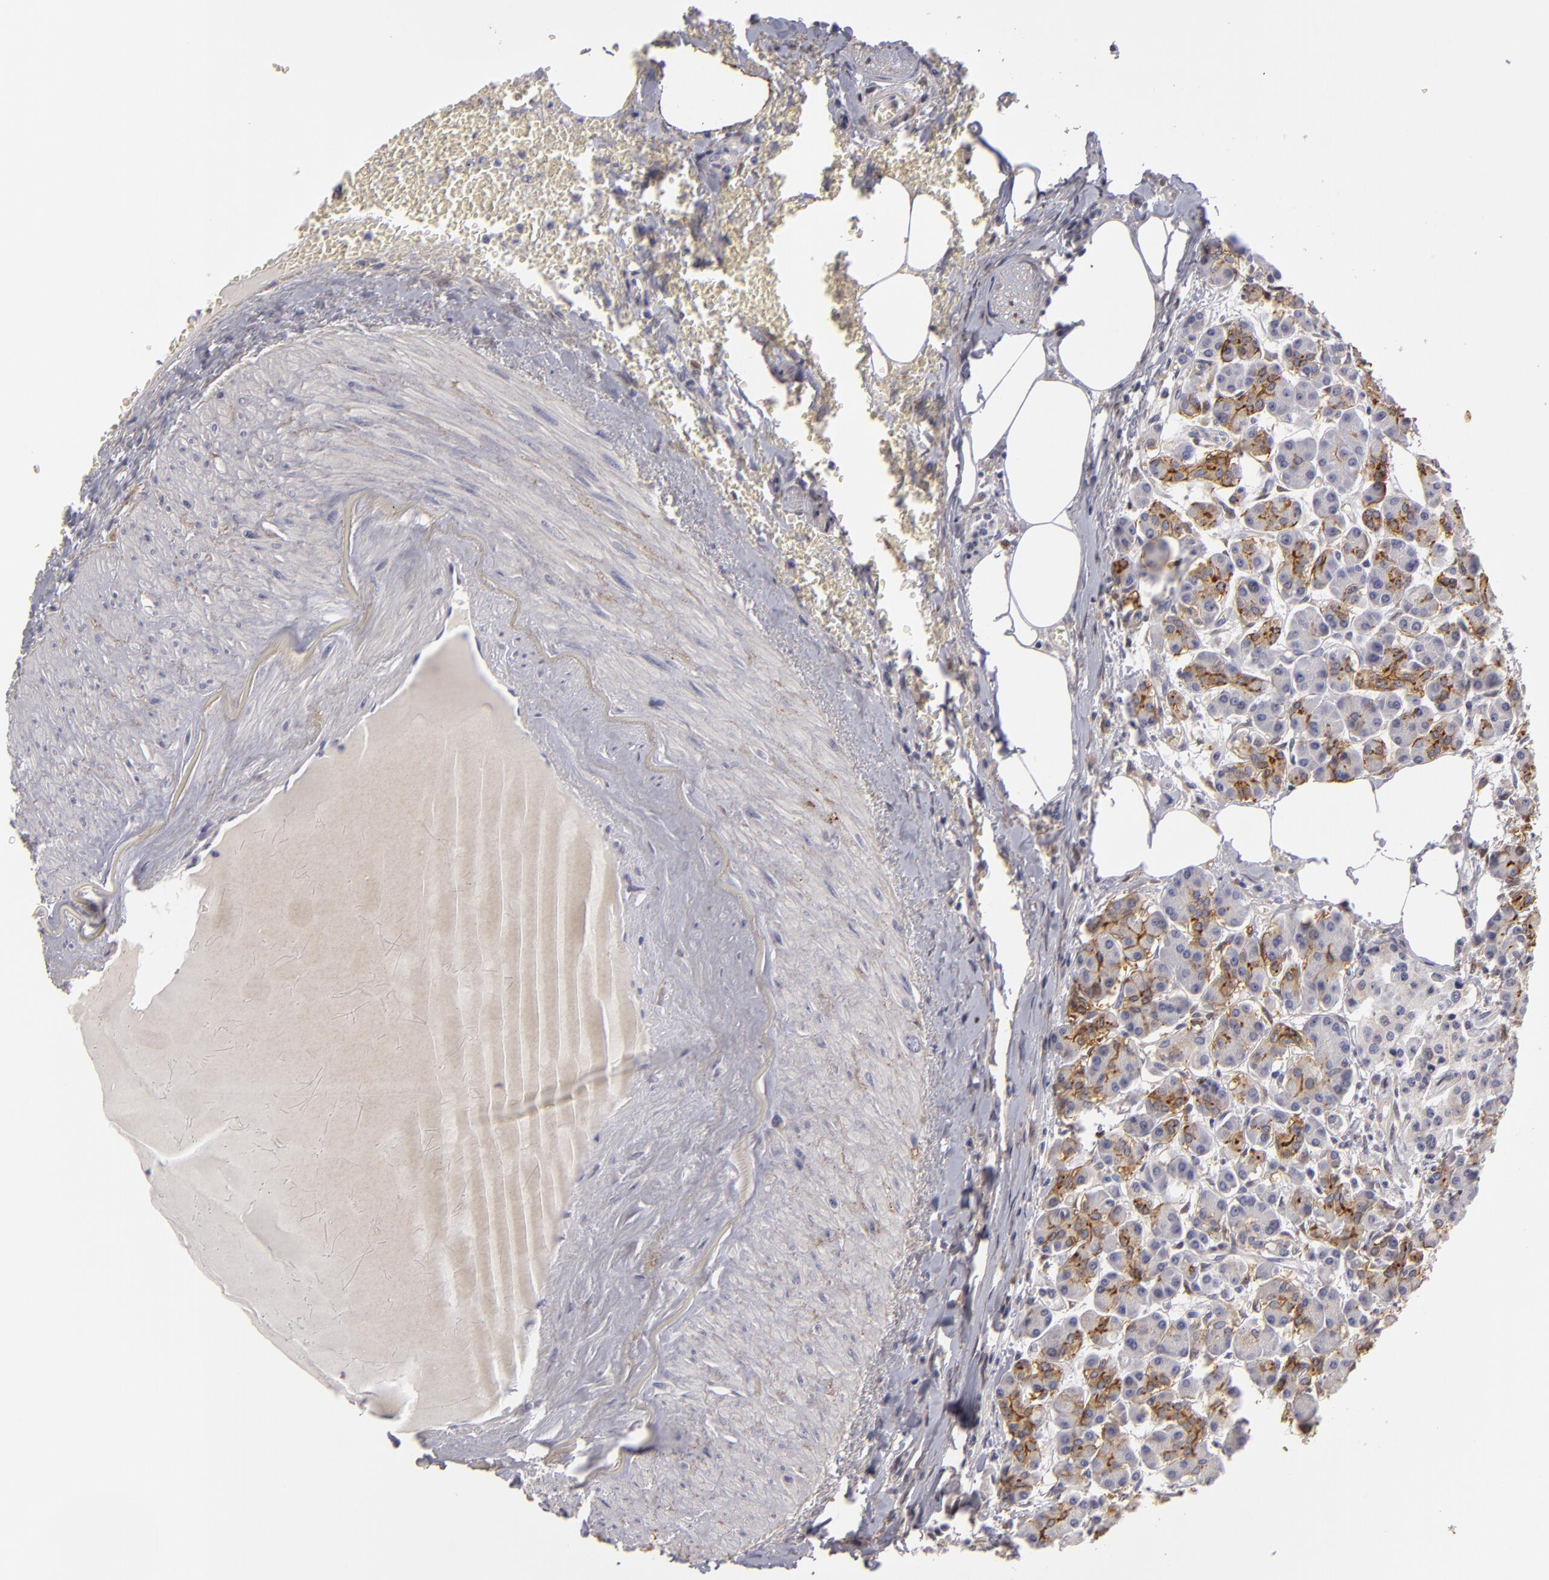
{"staining": {"intensity": "moderate", "quantity": "<25%", "location": "cytoplasmic/membranous"}, "tissue": "pancreas", "cell_type": "Exocrine glandular cells", "image_type": "normal", "snomed": [{"axis": "morphology", "description": "Normal tissue, NOS"}, {"axis": "topography", "description": "Pancreas"}], "caption": "Moderate cytoplasmic/membranous protein positivity is present in approximately <25% of exocrine glandular cells in pancreas. (Stains: DAB (3,3'-diaminobenzidine) in brown, nuclei in blue, Microscopy: brightfield microscopy at high magnification).", "gene": "EFS", "patient": {"sex": "female", "age": 73}}